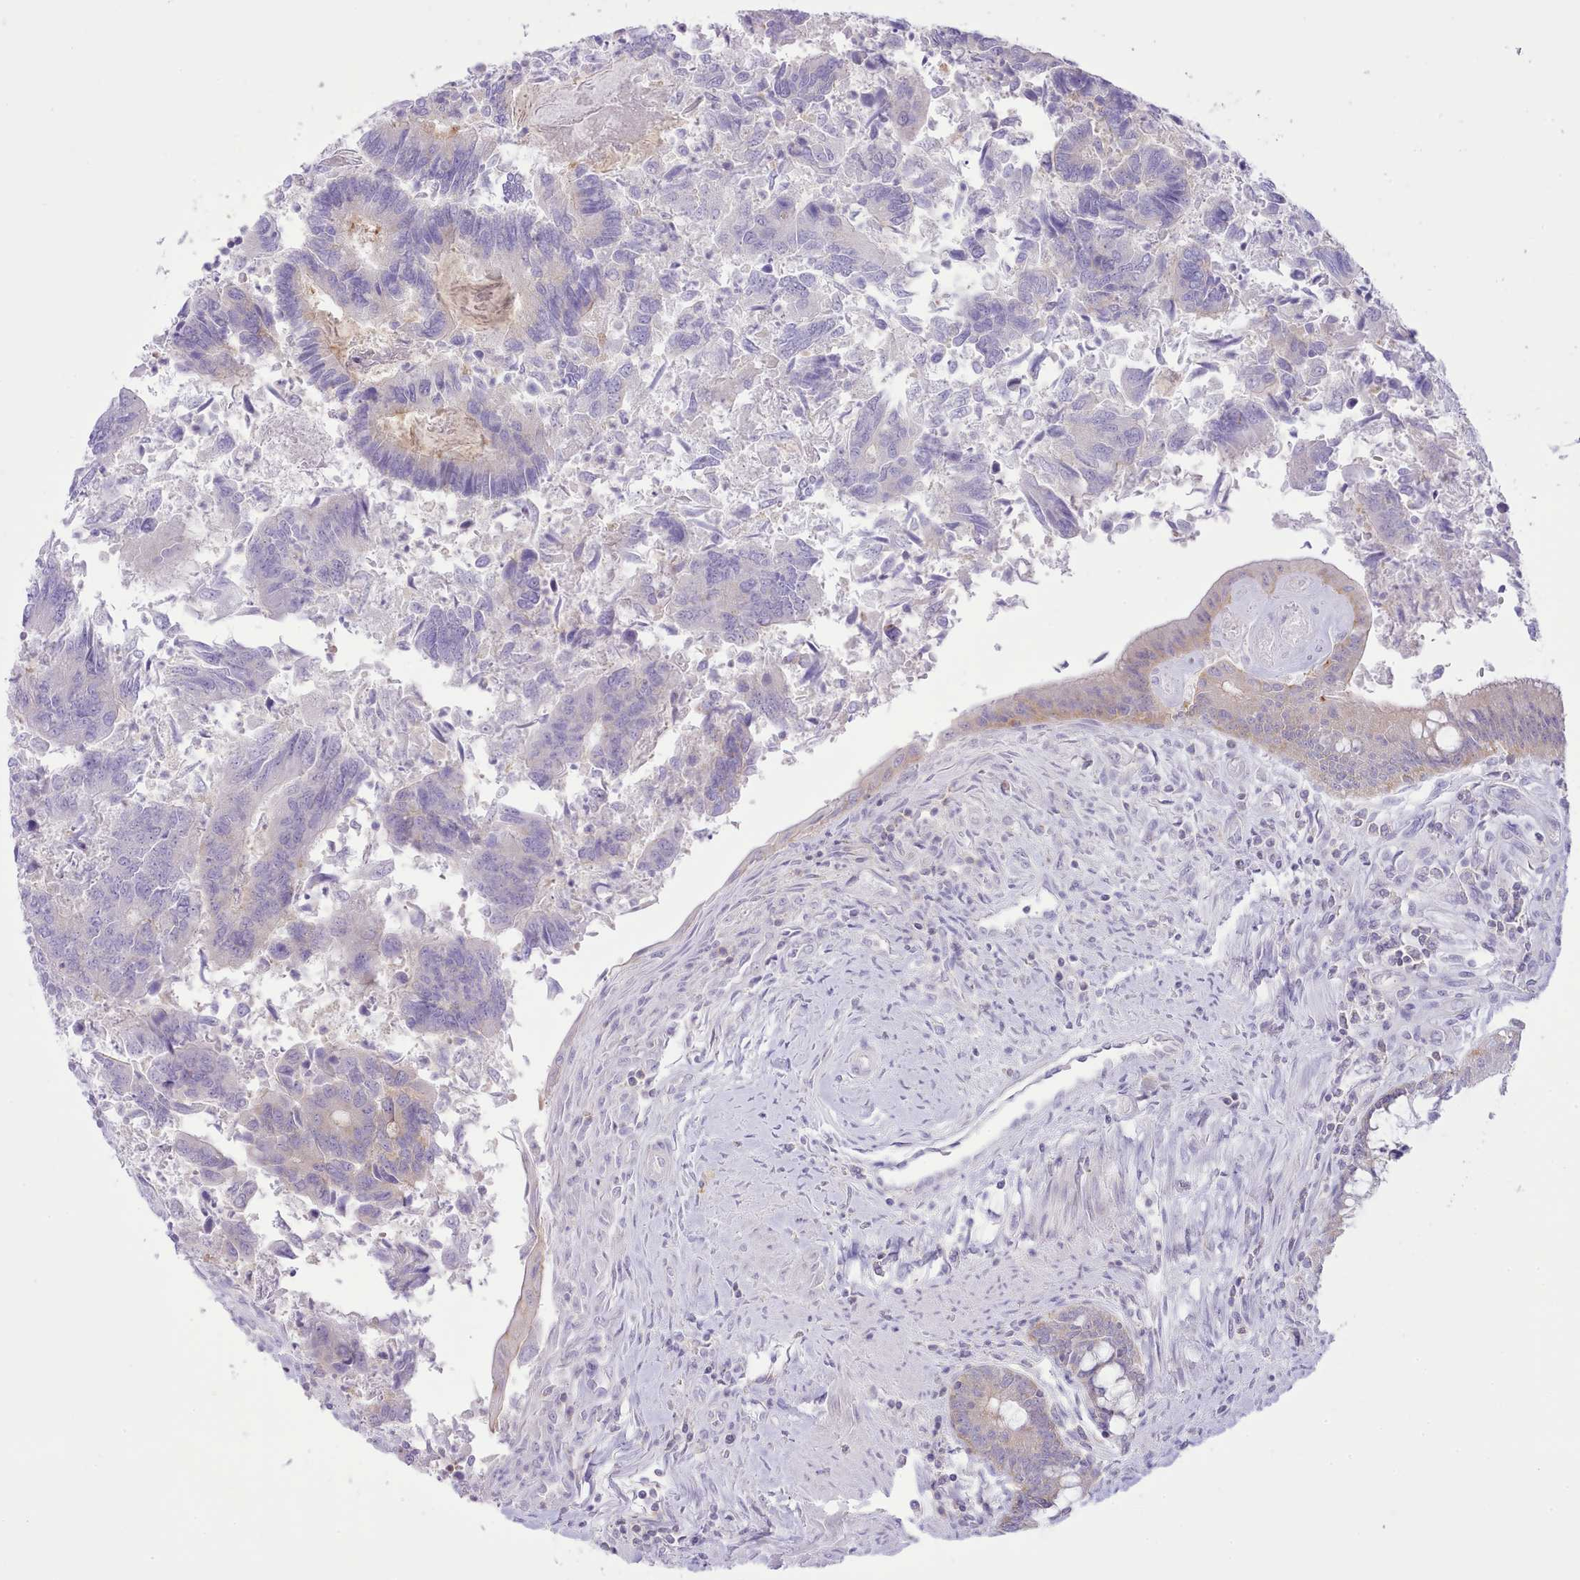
{"staining": {"intensity": "negative", "quantity": "none", "location": "none"}, "tissue": "colorectal cancer", "cell_type": "Tumor cells", "image_type": "cancer", "snomed": [{"axis": "morphology", "description": "Adenocarcinoma, NOS"}, {"axis": "topography", "description": "Colon"}], "caption": "Colorectal adenocarcinoma stained for a protein using immunohistochemistry (IHC) displays no staining tumor cells.", "gene": "MDFI", "patient": {"sex": "female", "age": 67}}